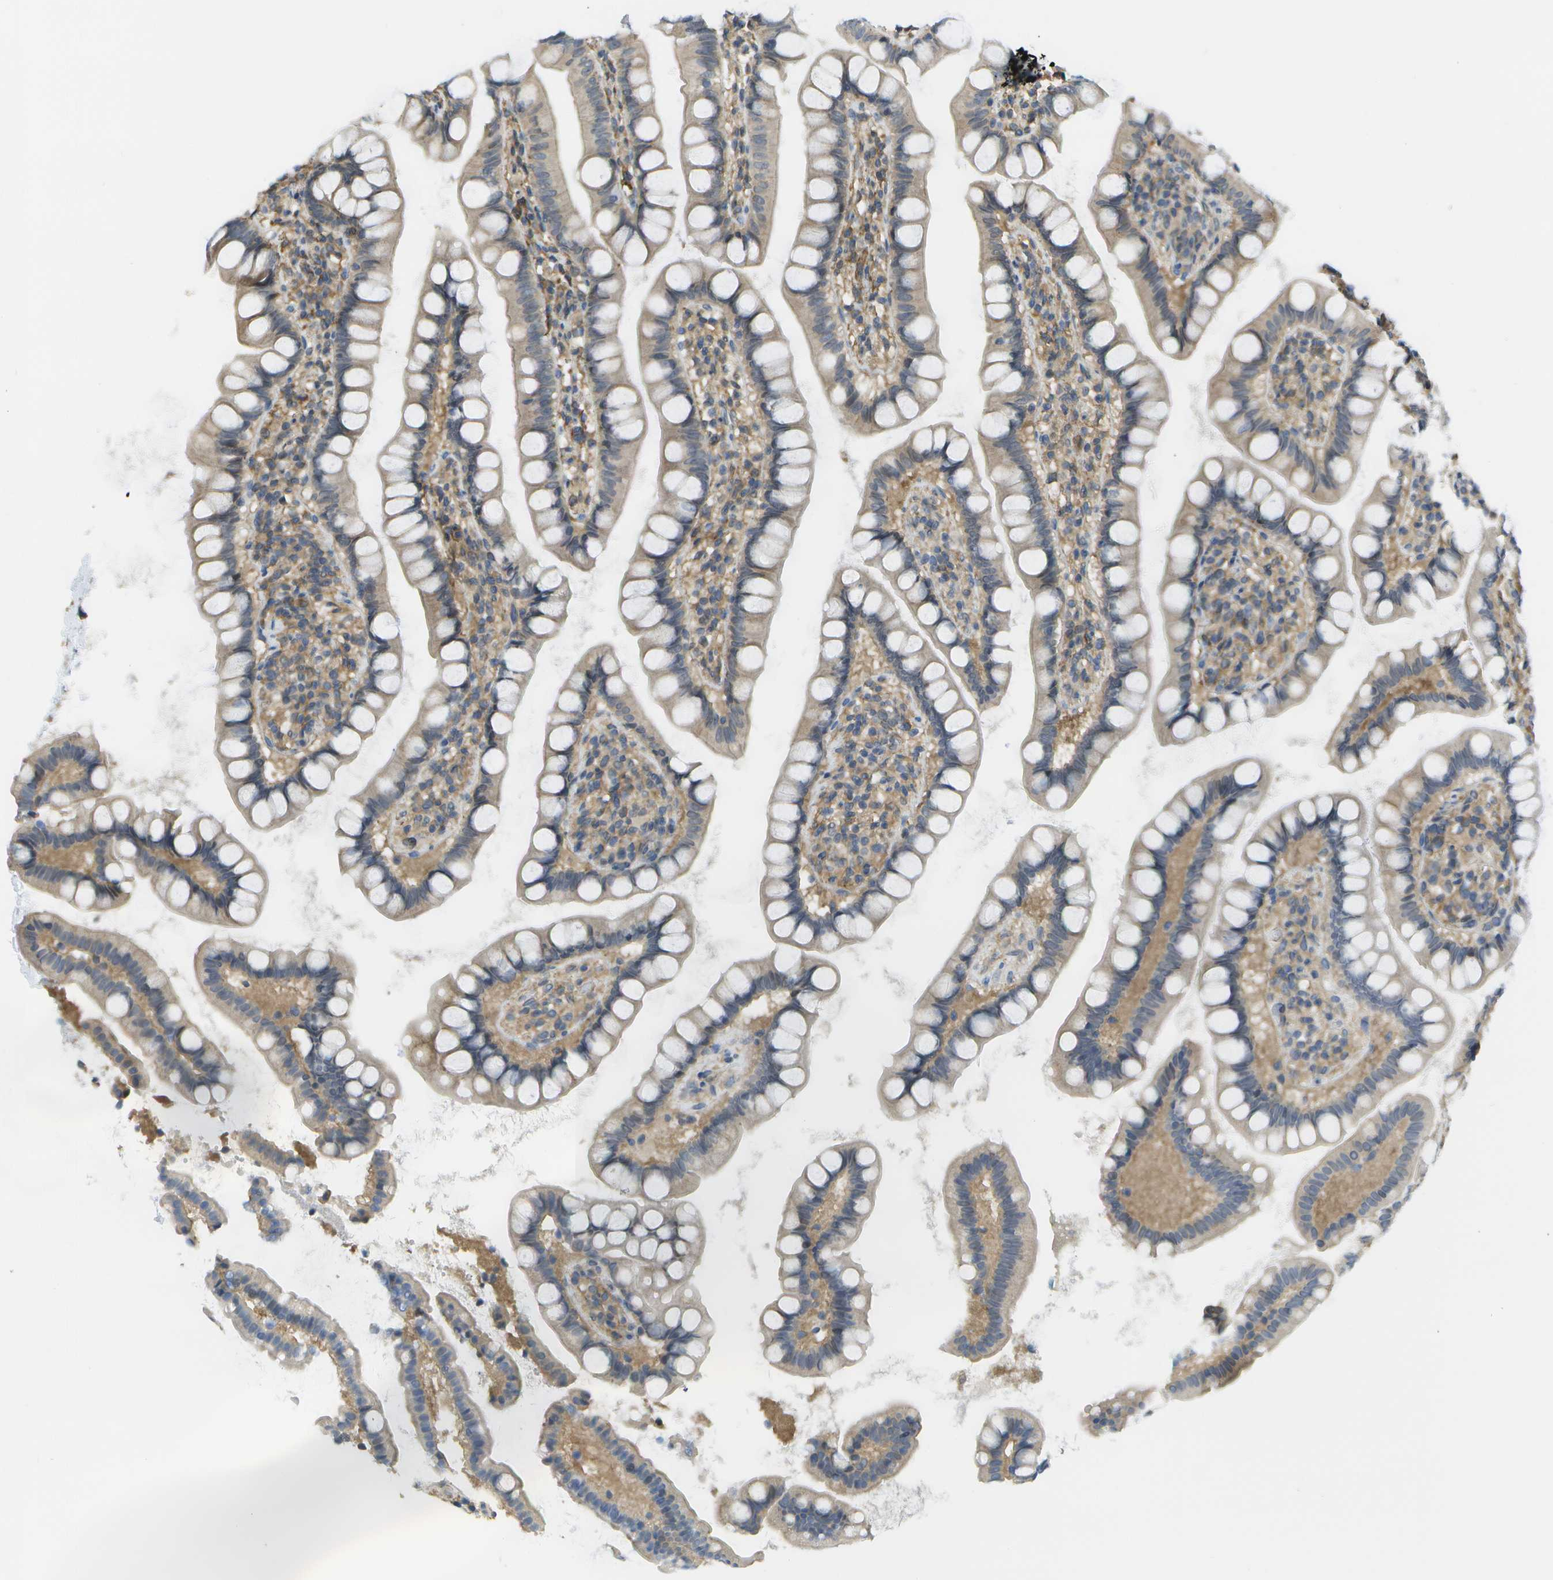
{"staining": {"intensity": "negative", "quantity": "none", "location": "none"}, "tissue": "small intestine", "cell_type": "Glandular cells", "image_type": "normal", "snomed": [{"axis": "morphology", "description": "Normal tissue, NOS"}, {"axis": "topography", "description": "Small intestine"}], "caption": "IHC photomicrograph of normal small intestine: human small intestine stained with DAB demonstrates no significant protein expression in glandular cells.", "gene": "KIAA0040", "patient": {"sex": "female", "age": 84}}